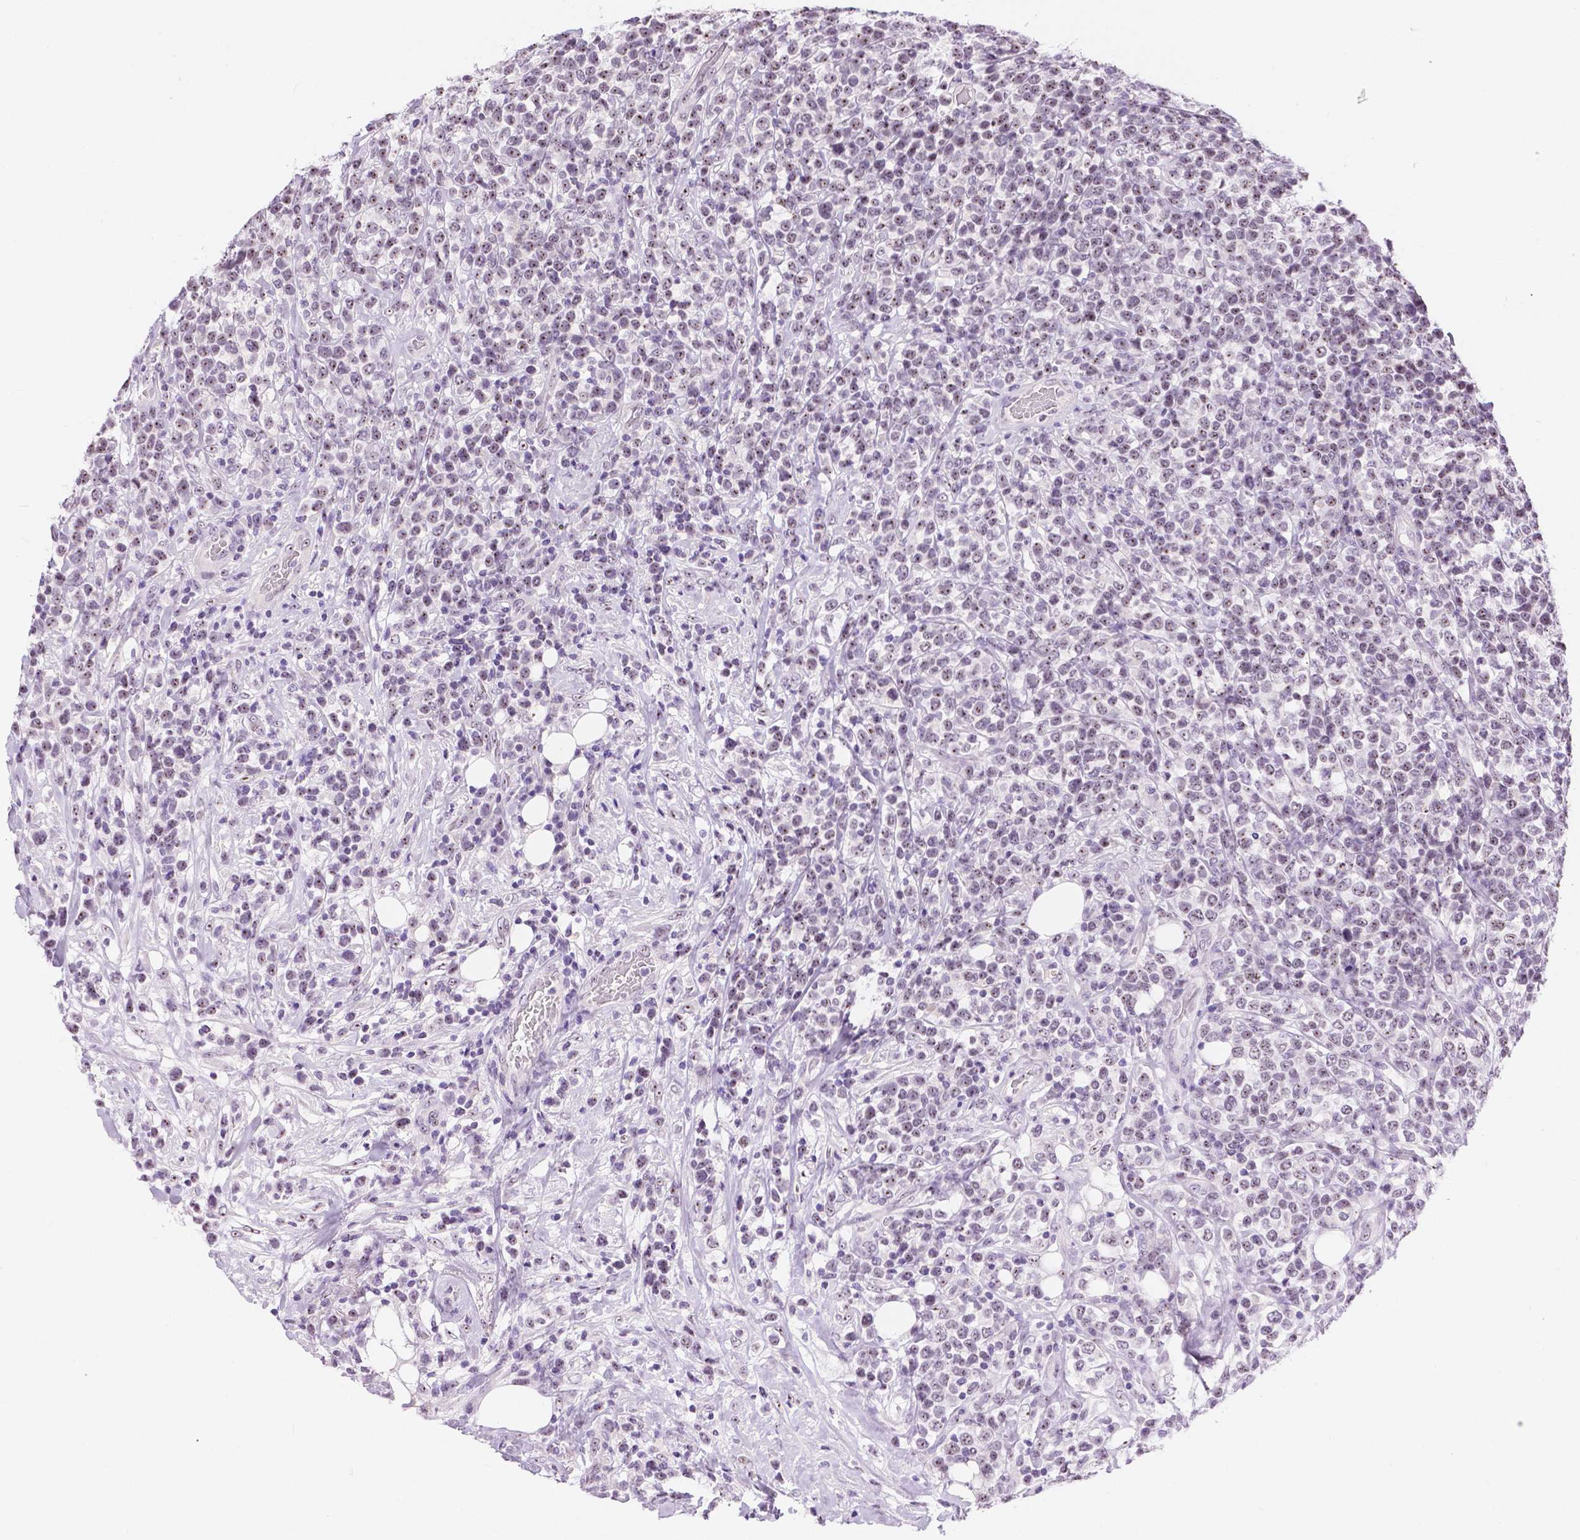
{"staining": {"intensity": "weak", "quantity": "<25%", "location": "nuclear"}, "tissue": "lymphoma", "cell_type": "Tumor cells", "image_type": "cancer", "snomed": [{"axis": "morphology", "description": "Malignant lymphoma, non-Hodgkin's type, High grade"}, {"axis": "topography", "description": "Soft tissue"}], "caption": "Image shows no significant protein positivity in tumor cells of lymphoma.", "gene": "NHP2", "patient": {"sex": "female", "age": 56}}